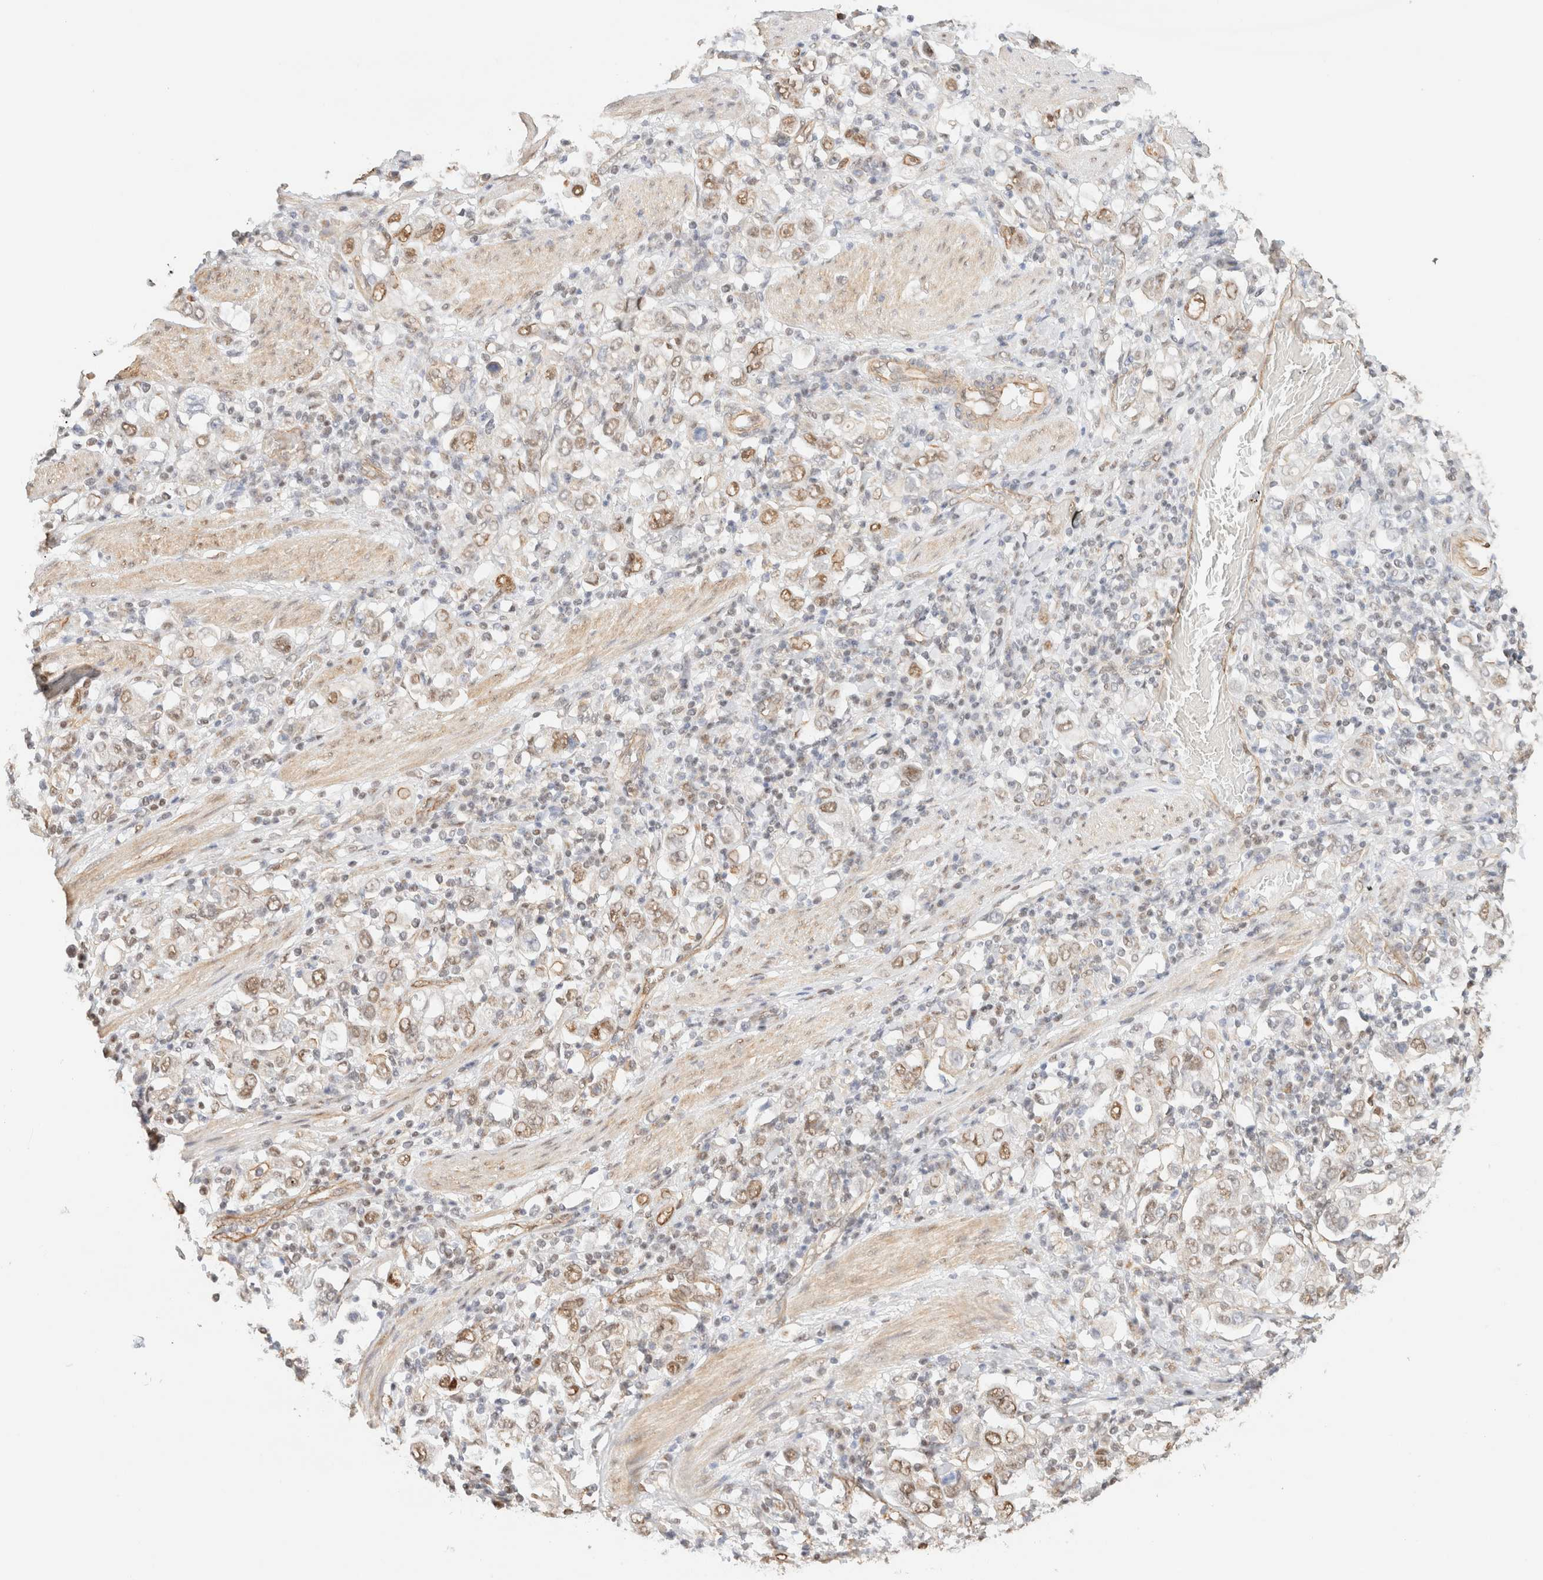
{"staining": {"intensity": "moderate", "quantity": "25%-75%", "location": "nuclear"}, "tissue": "stomach cancer", "cell_type": "Tumor cells", "image_type": "cancer", "snomed": [{"axis": "morphology", "description": "Adenocarcinoma, NOS"}, {"axis": "topography", "description": "Stomach, upper"}], "caption": "Immunohistochemistry (IHC) of human stomach adenocarcinoma demonstrates medium levels of moderate nuclear positivity in approximately 25%-75% of tumor cells.", "gene": "ARID5A", "patient": {"sex": "male", "age": 62}}